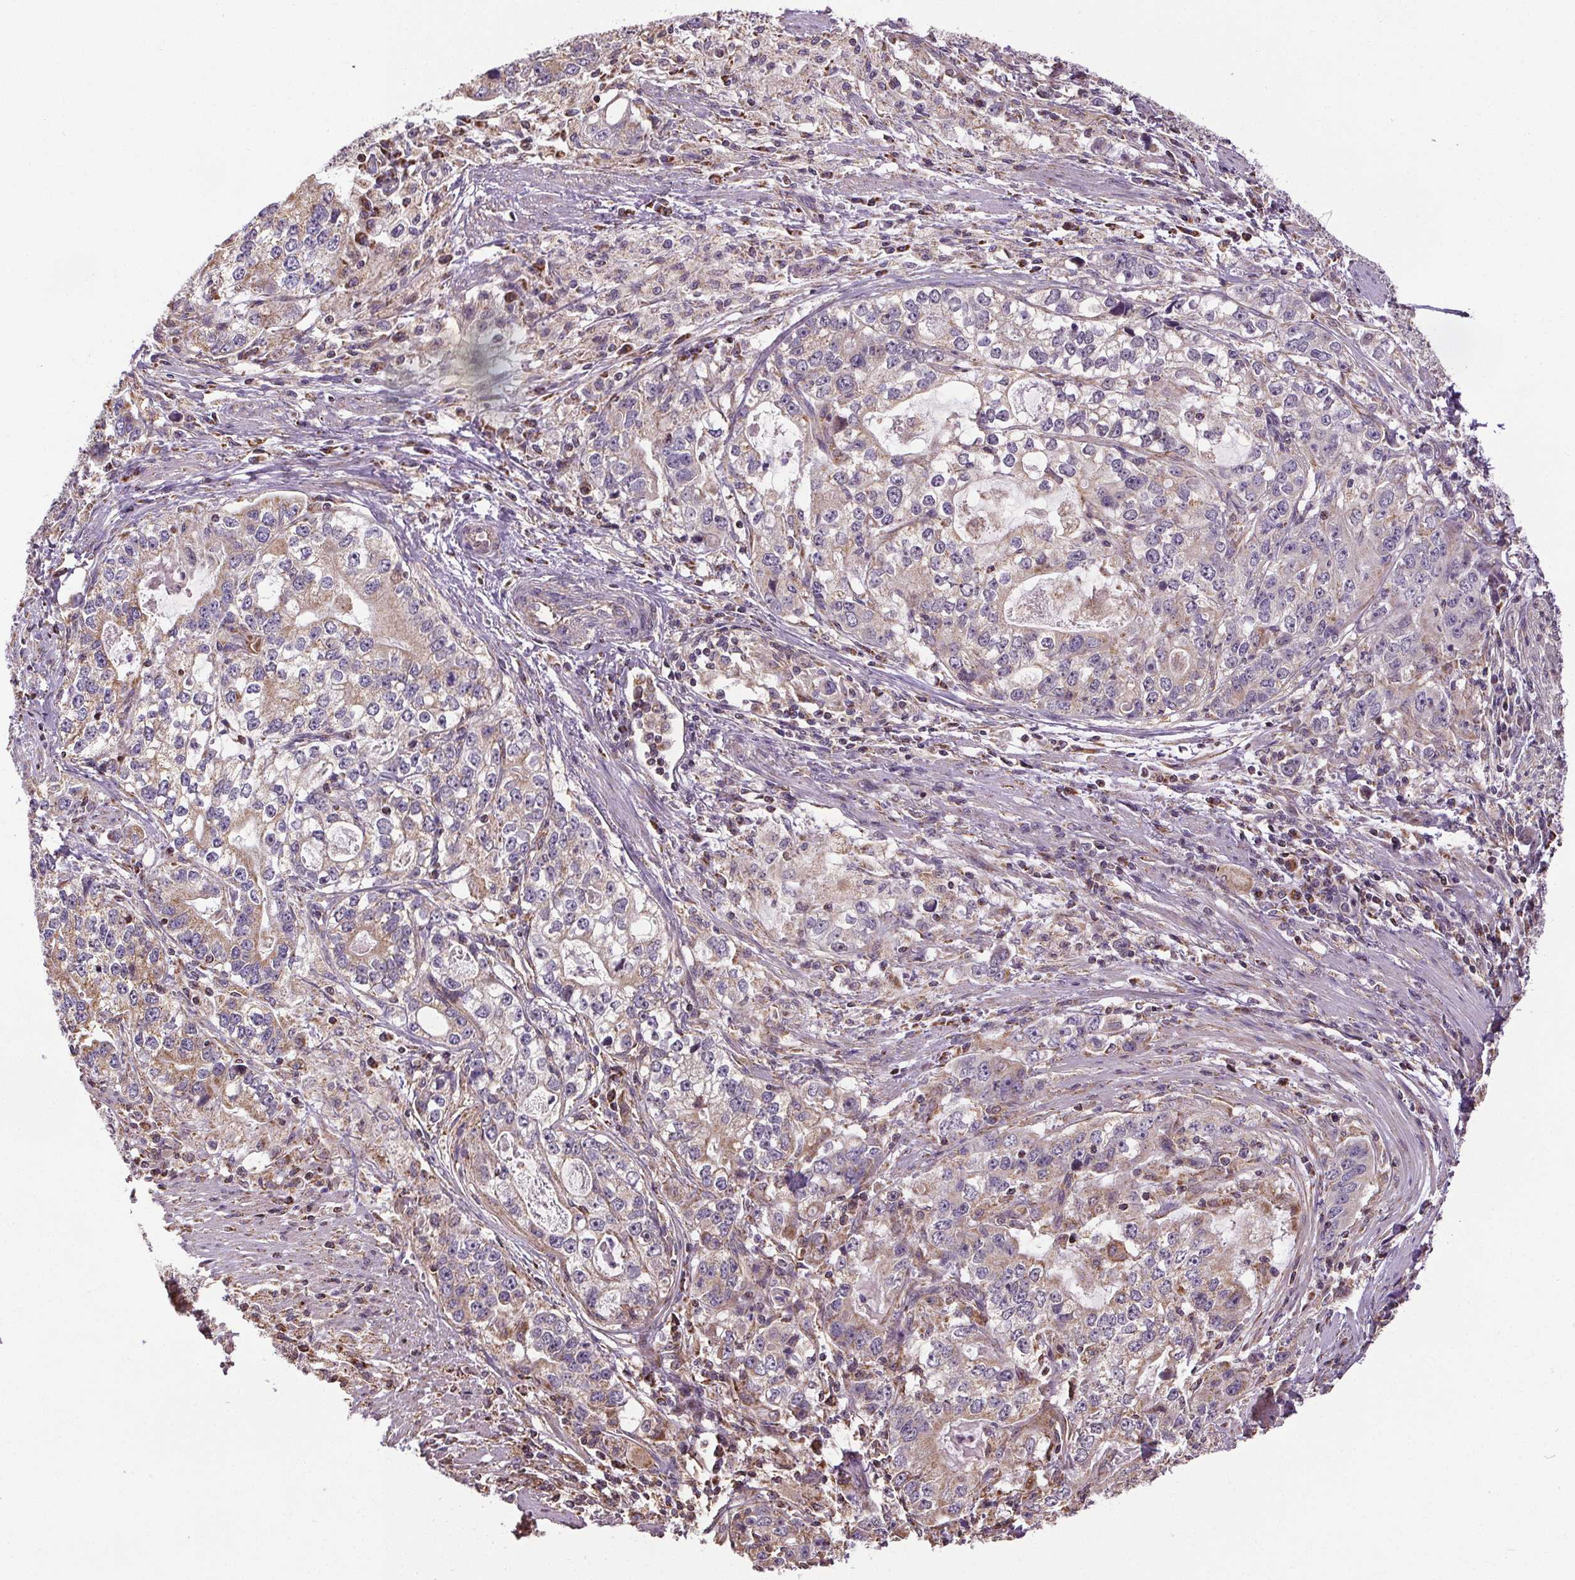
{"staining": {"intensity": "weak", "quantity": "<25%", "location": "cytoplasmic/membranous"}, "tissue": "stomach cancer", "cell_type": "Tumor cells", "image_type": "cancer", "snomed": [{"axis": "morphology", "description": "Adenocarcinoma, NOS"}, {"axis": "topography", "description": "Stomach, lower"}], "caption": "This is an immunohistochemistry photomicrograph of adenocarcinoma (stomach). There is no staining in tumor cells.", "gene": "ZNF548", "patient": {"sex": "female", "age": 72}}